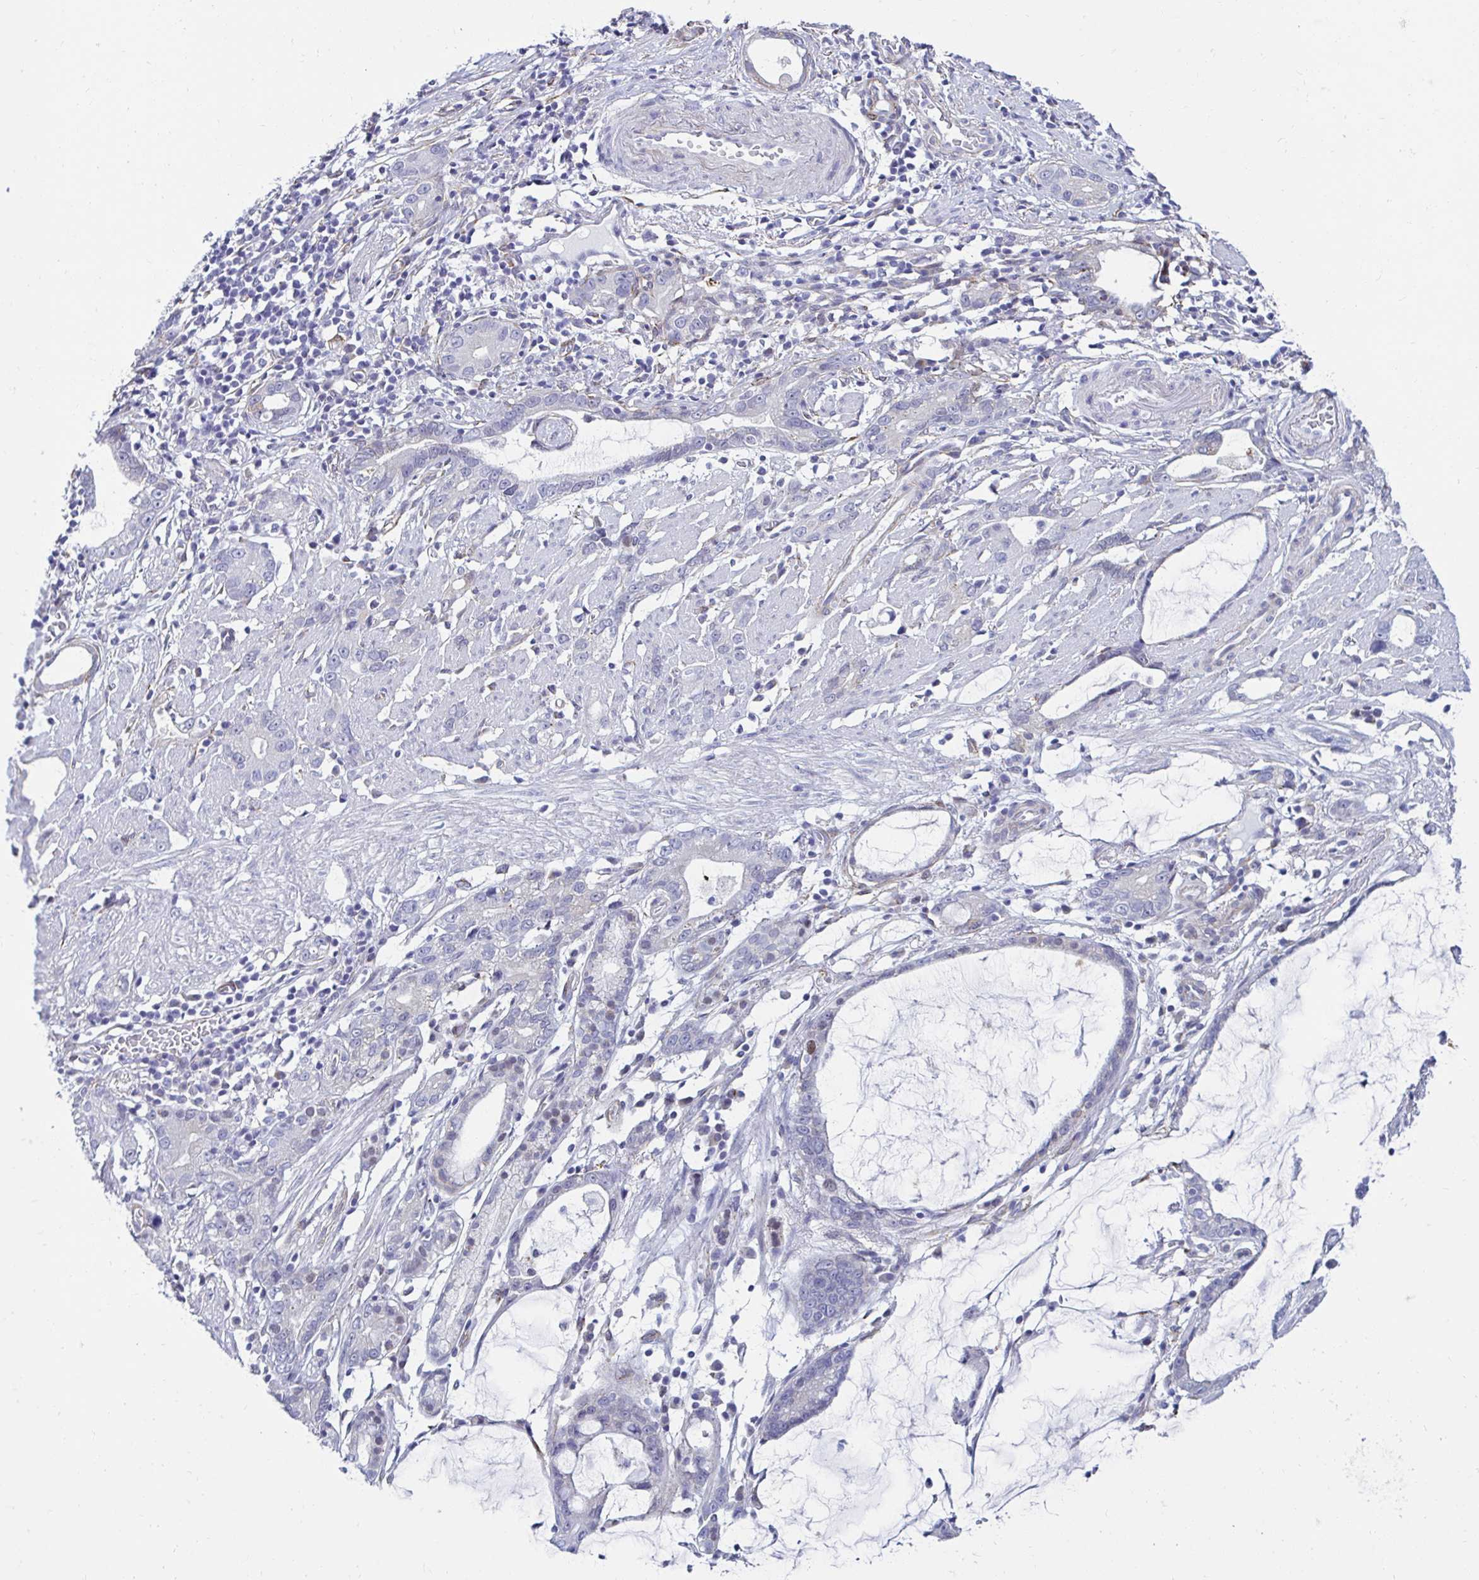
{"staining": {"intensity": "negative", "quantity": "none", "location": "none"}, "tissue": "stomach cancer", "cell_type": "Tumor cells", "image_type": "cancer", "snomed": [{"axis": "morphology", "description": "Adenocarcinoma, NOS"}, {"axis": "topography", "description": "Stomach"}], "caption": "Immunohistochemical staining of stomach cancer (adenocarcinoma) demonstrates no significant expression in tumor cells.", "gene": "ANKRD62", "patient": {"sex": "male", "age": 55}}